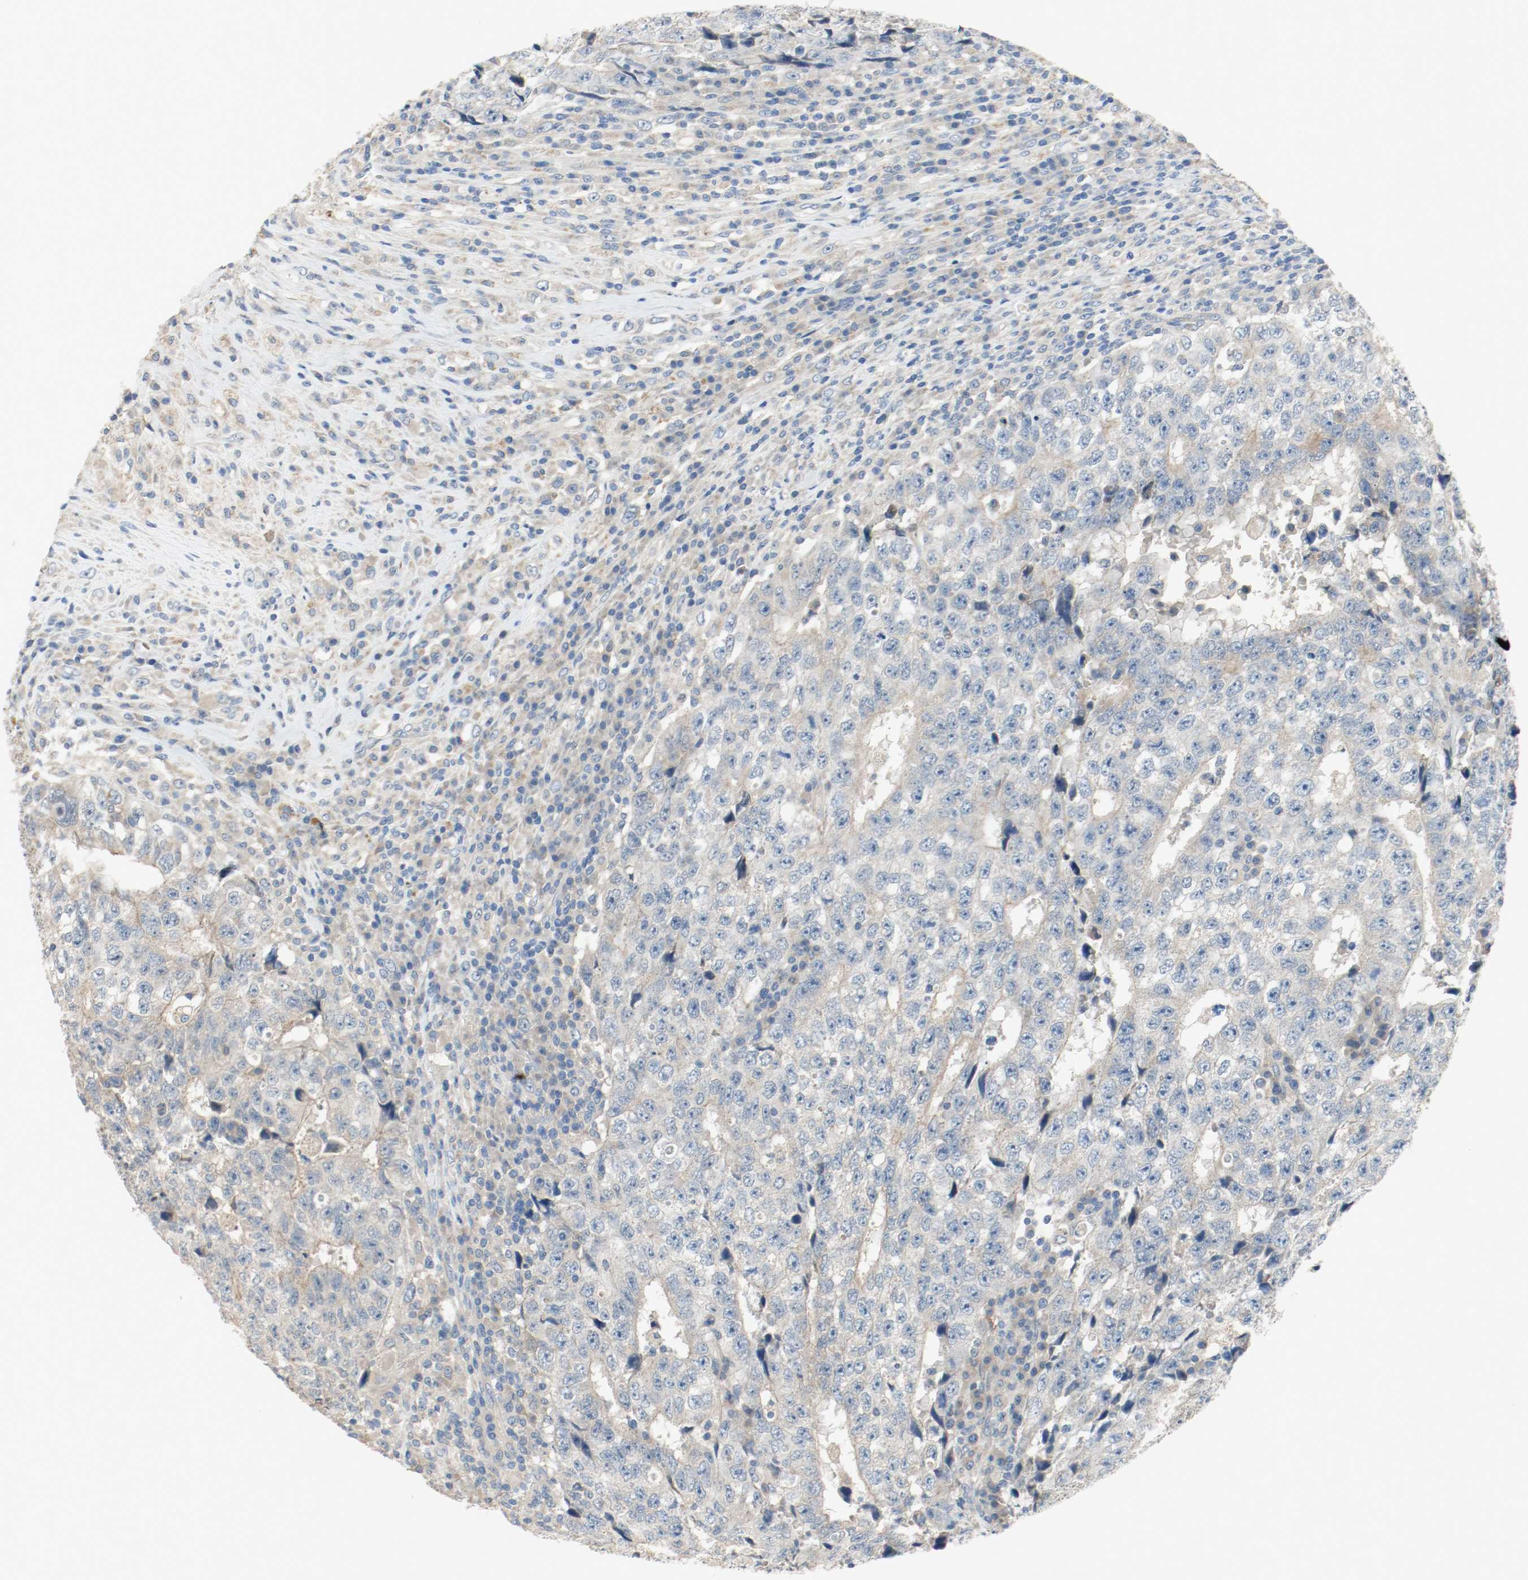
{"staining": {"intensity": "weak", "quantity": "25%-75%", "location": "cytoplasmic/membranous"}, "tissue": "testis cancer", "cell_type": "Tumor cells", "image_type": "cancer", "snomed": [{"axis": "morphology", "description": "Necrosis, NOS"}, {"axis": "morphology", "description": "Carcinoma, Embryonal, NOS"}, {"axis": "topography", "description": "Testis"}], "caption": "Brown immunohistochemical staining in testis cancer (embryonal carcinoma) exhibits weak cytoplasmic/membranous positivity in about 25%-75% of tumor cells. (brown staining indicates protein expression, while blue staining denotes nuclei).", "gene": "MELTF", "patient": {"sex": "male", "age": 19}}